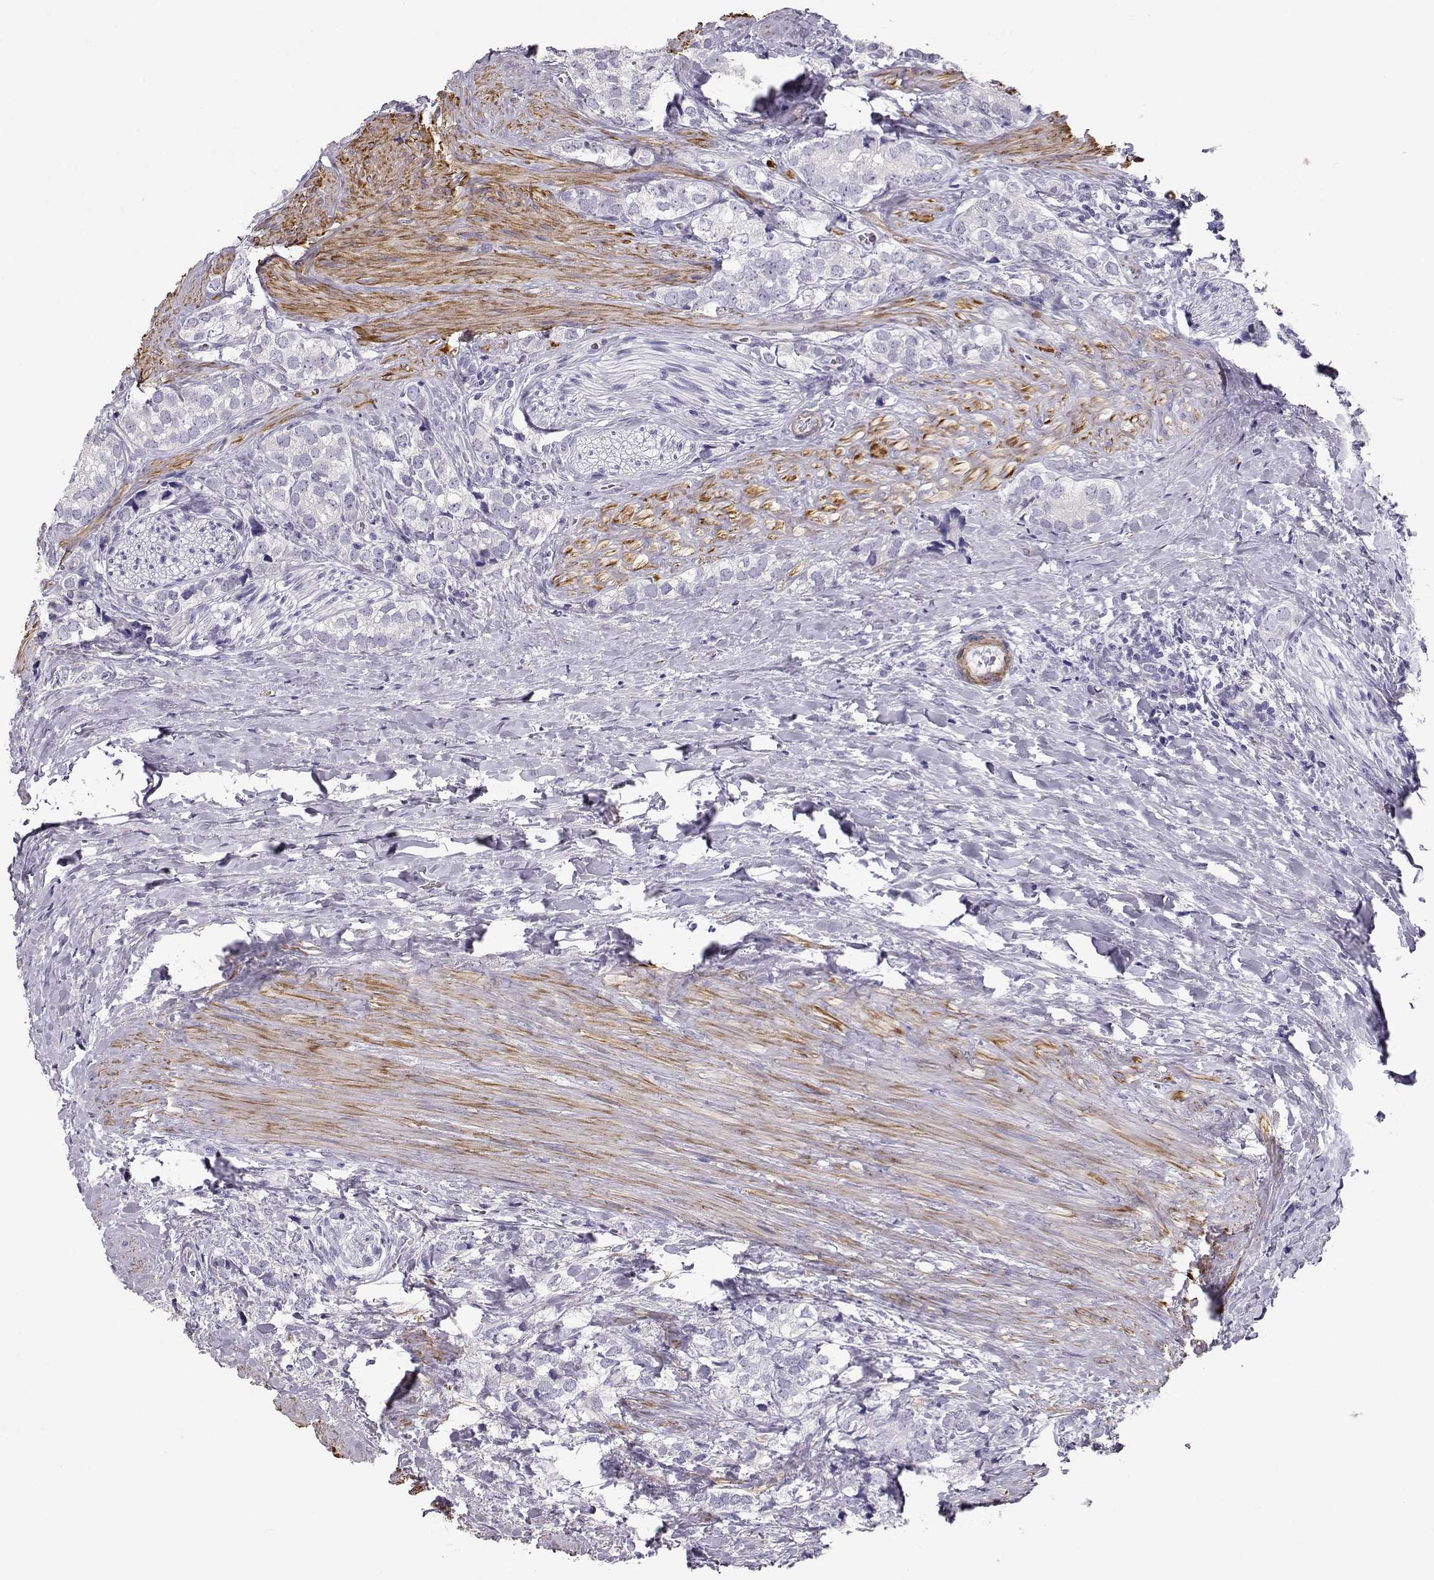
{"staining": {"intensity": "negative", "quantity": "none", "location": "none"}, "tissue": "prostate cancer", "cell_type": "Tumor cells", "image_type": "cancer", "snomed": [{"axis": "morphology", "description": "Adenocarcinoma, NOS"}, {"axis": "topography", "description": "Prostate and seminal vesicle, NOS"}], "caption": "Immunohistochemistry (IHC) micrograph of neoplastic tissue: human prostate cancer stained with DAB (3,3'-diaminobenzidine) exhibits no significant protein staining in tumor cells. Brightfield microscopy of immunohistochemistry stained with DAB (3,3'-diaminobenzidine) (brown) and hematoxylin (blue), captured at high magnification.", "gene": "SLITRK3", "patient": {"sex": "male", "age": 63}}